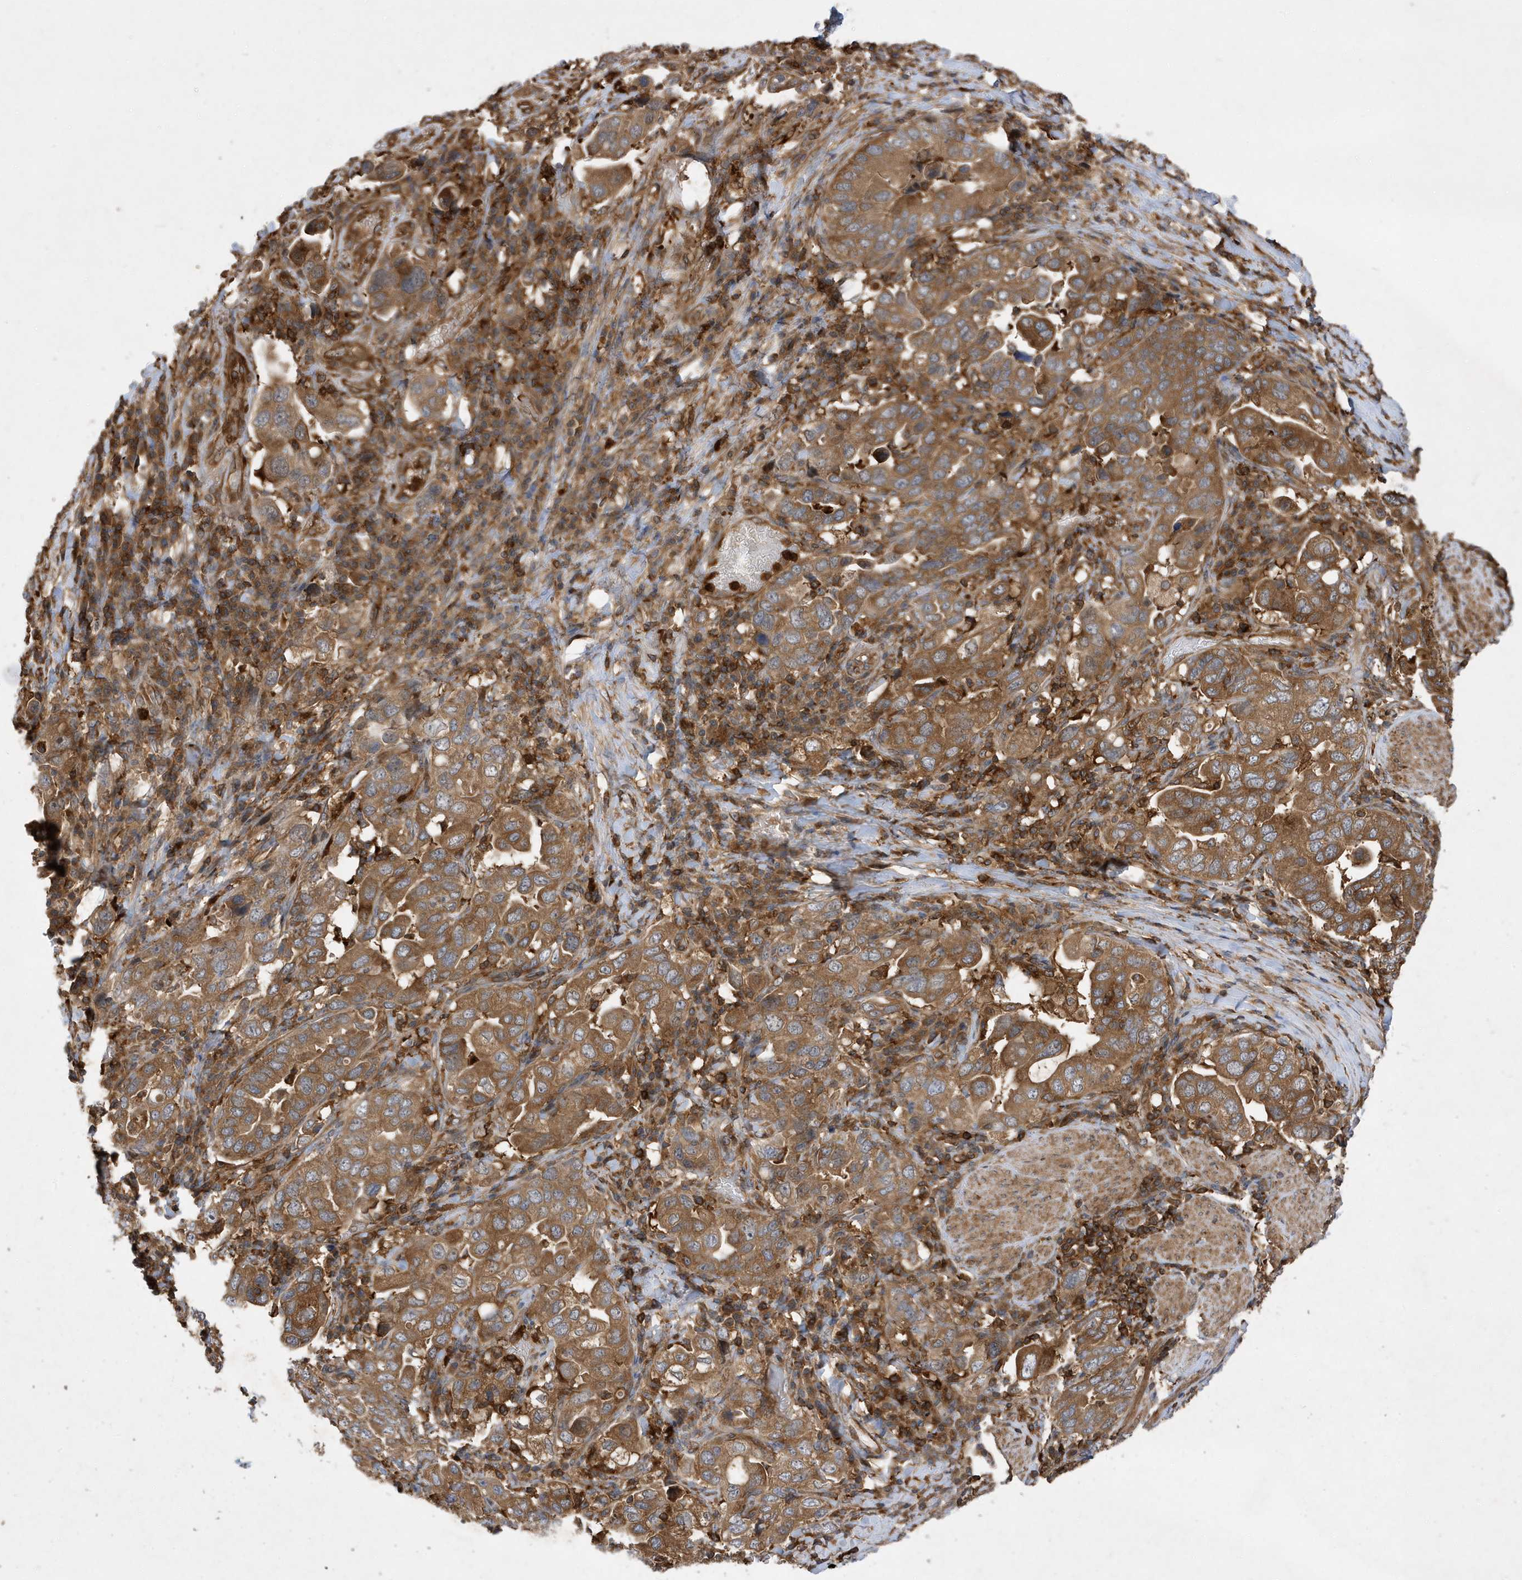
{"staining": {"intensity": "strong", "quantity": ">75%", "location": "cytoplasmic/membranous"}, "tissue": "stomach cancer", "cell_type": "Tumor cells", "image_type": "cancer", "snomed": [{"axis": "morphology", "description": "Adenocarcinoma, NOS"}, {"axis": "topography", "description": "Stomach, upper"}], "caption": "DAB immunohistochemical staining of human stomach cancer shows strong cytoplasmic/membranous protein positivity in approximately >75% of tumor cells.", "gene": "LAPTM4A", "patient": {"sex": "male", "age": 62}}